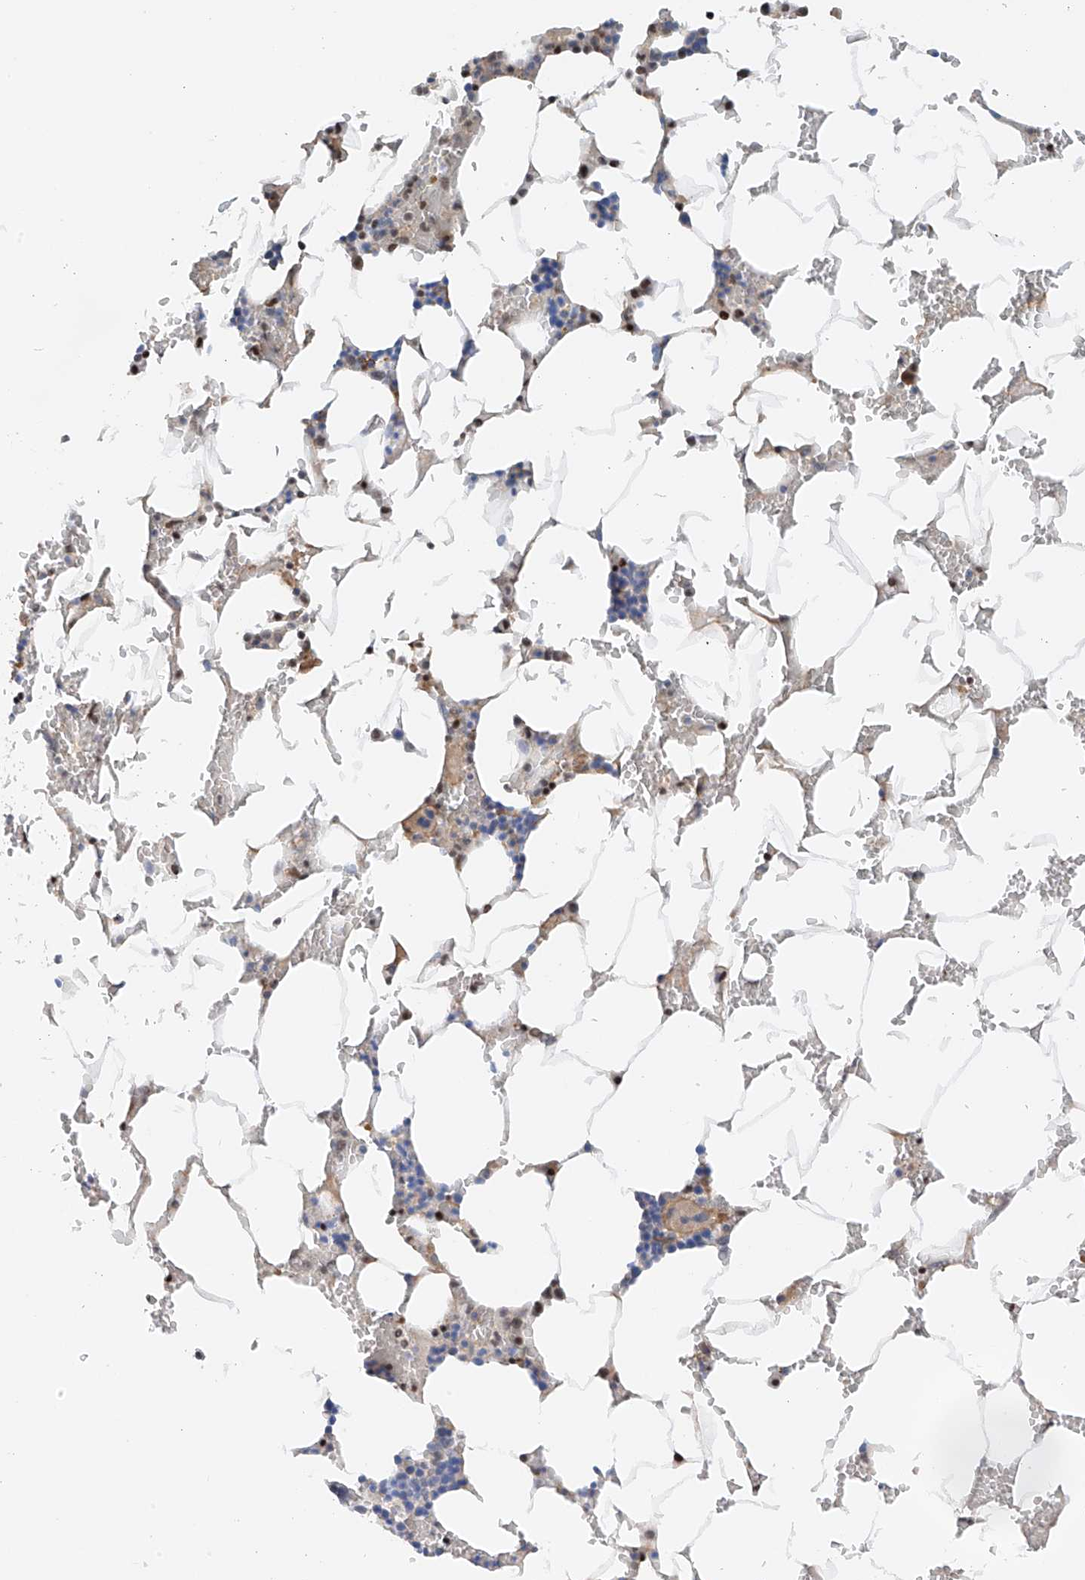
{"staining": {"intensity": "weak", "quantity": "<25%", "location": "nuclear"}, "tissue": "bone marrow", "cell_type": "Hematopoietic cells", "image_type": "normal", "snomed": [{"axis": "morphology", "description": "Normal tissue, NOS"}, {"axis": "topography", "description": "Bone marrow"}], "caption": "DAB immunohistochemical staining of normal bone marrow displays no significant staining in hematopoietic cells.", "gene": "PMM1", "patient": {"sex": "male", "age": 70}}